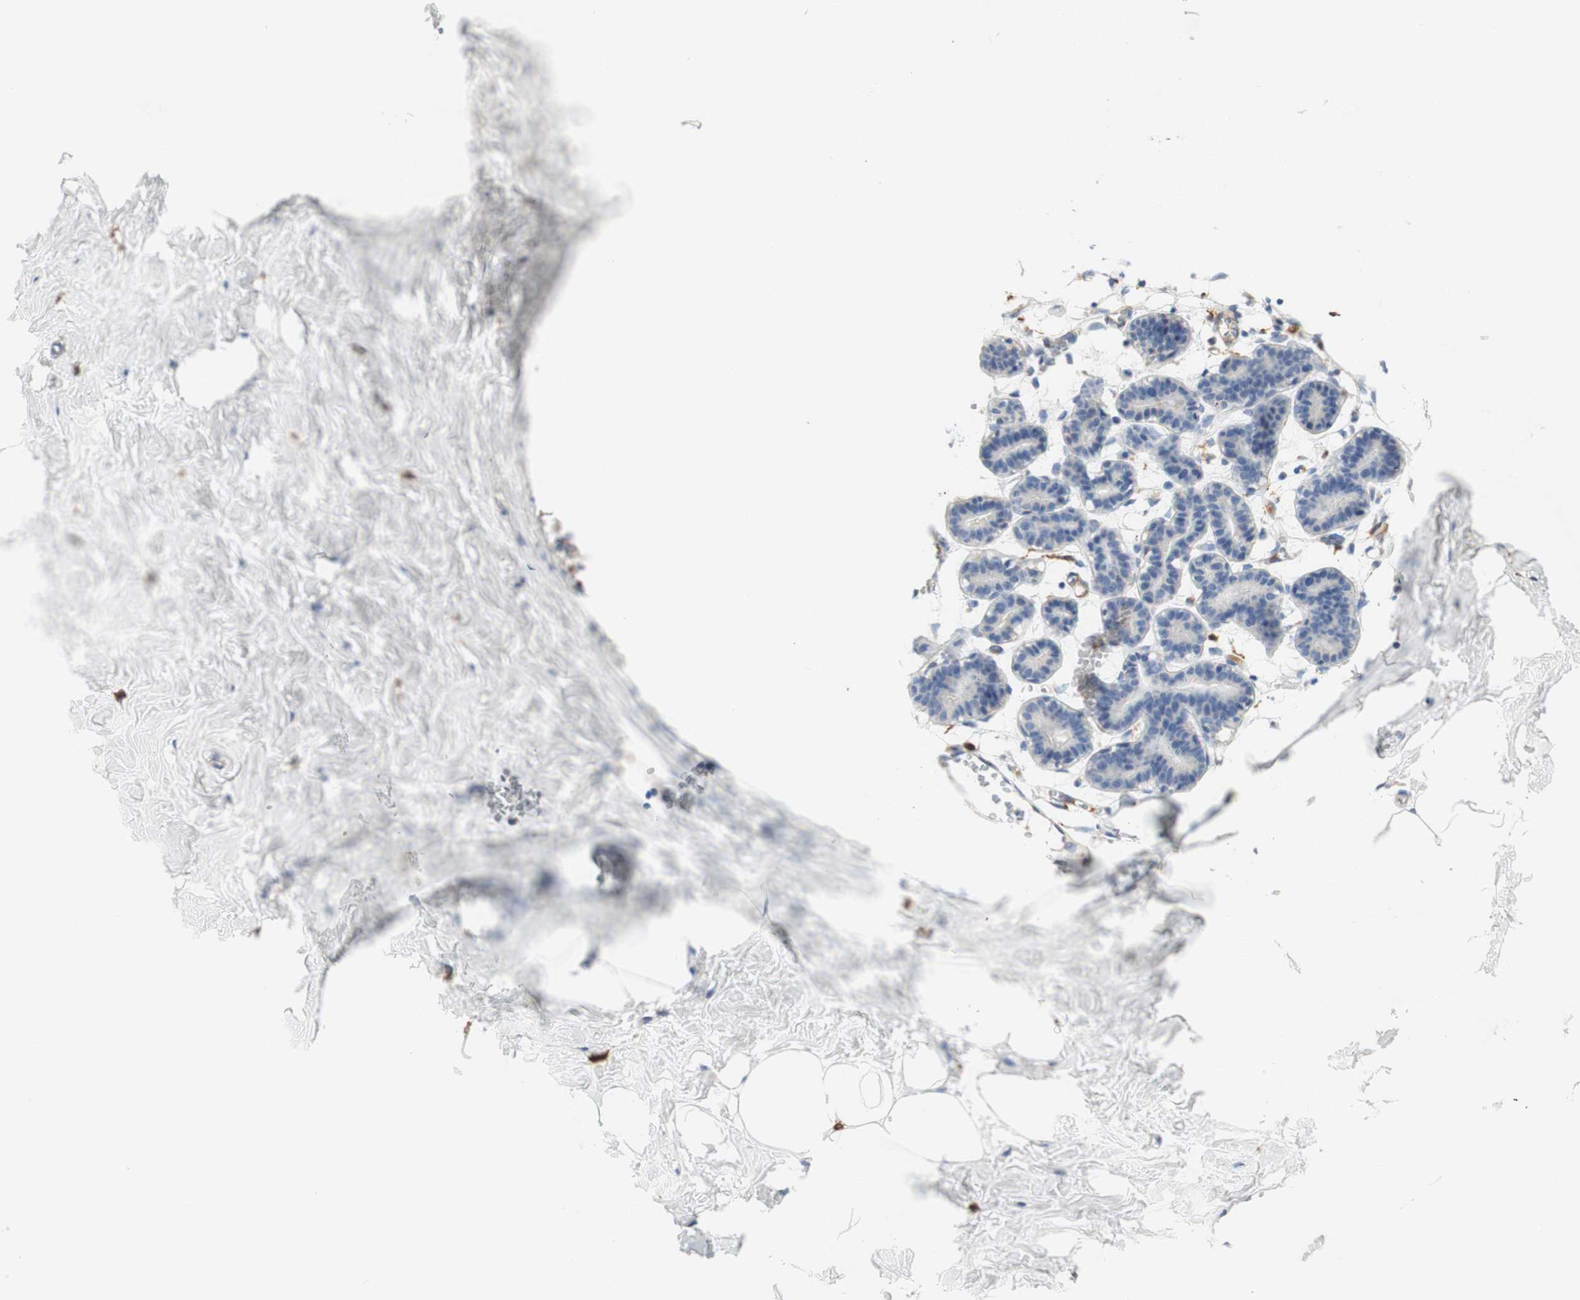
{"staining": {"intensity": "negative", "quantity": "none", "location": "none"}, "tissue": "breast", "cell_type": "Adipocytes", "image_type": "normal", "snomed": [{"axis": "morphology", "description": "Normal tissue, NOS"}, {"axis": "topography", "description": "Breast"}], "caption": "Photomicrograph shows no protein staining in adipocytes of unremarkable breast.", "gene": "FCGRT", "patient": {"sex": "female", "age": 27}}